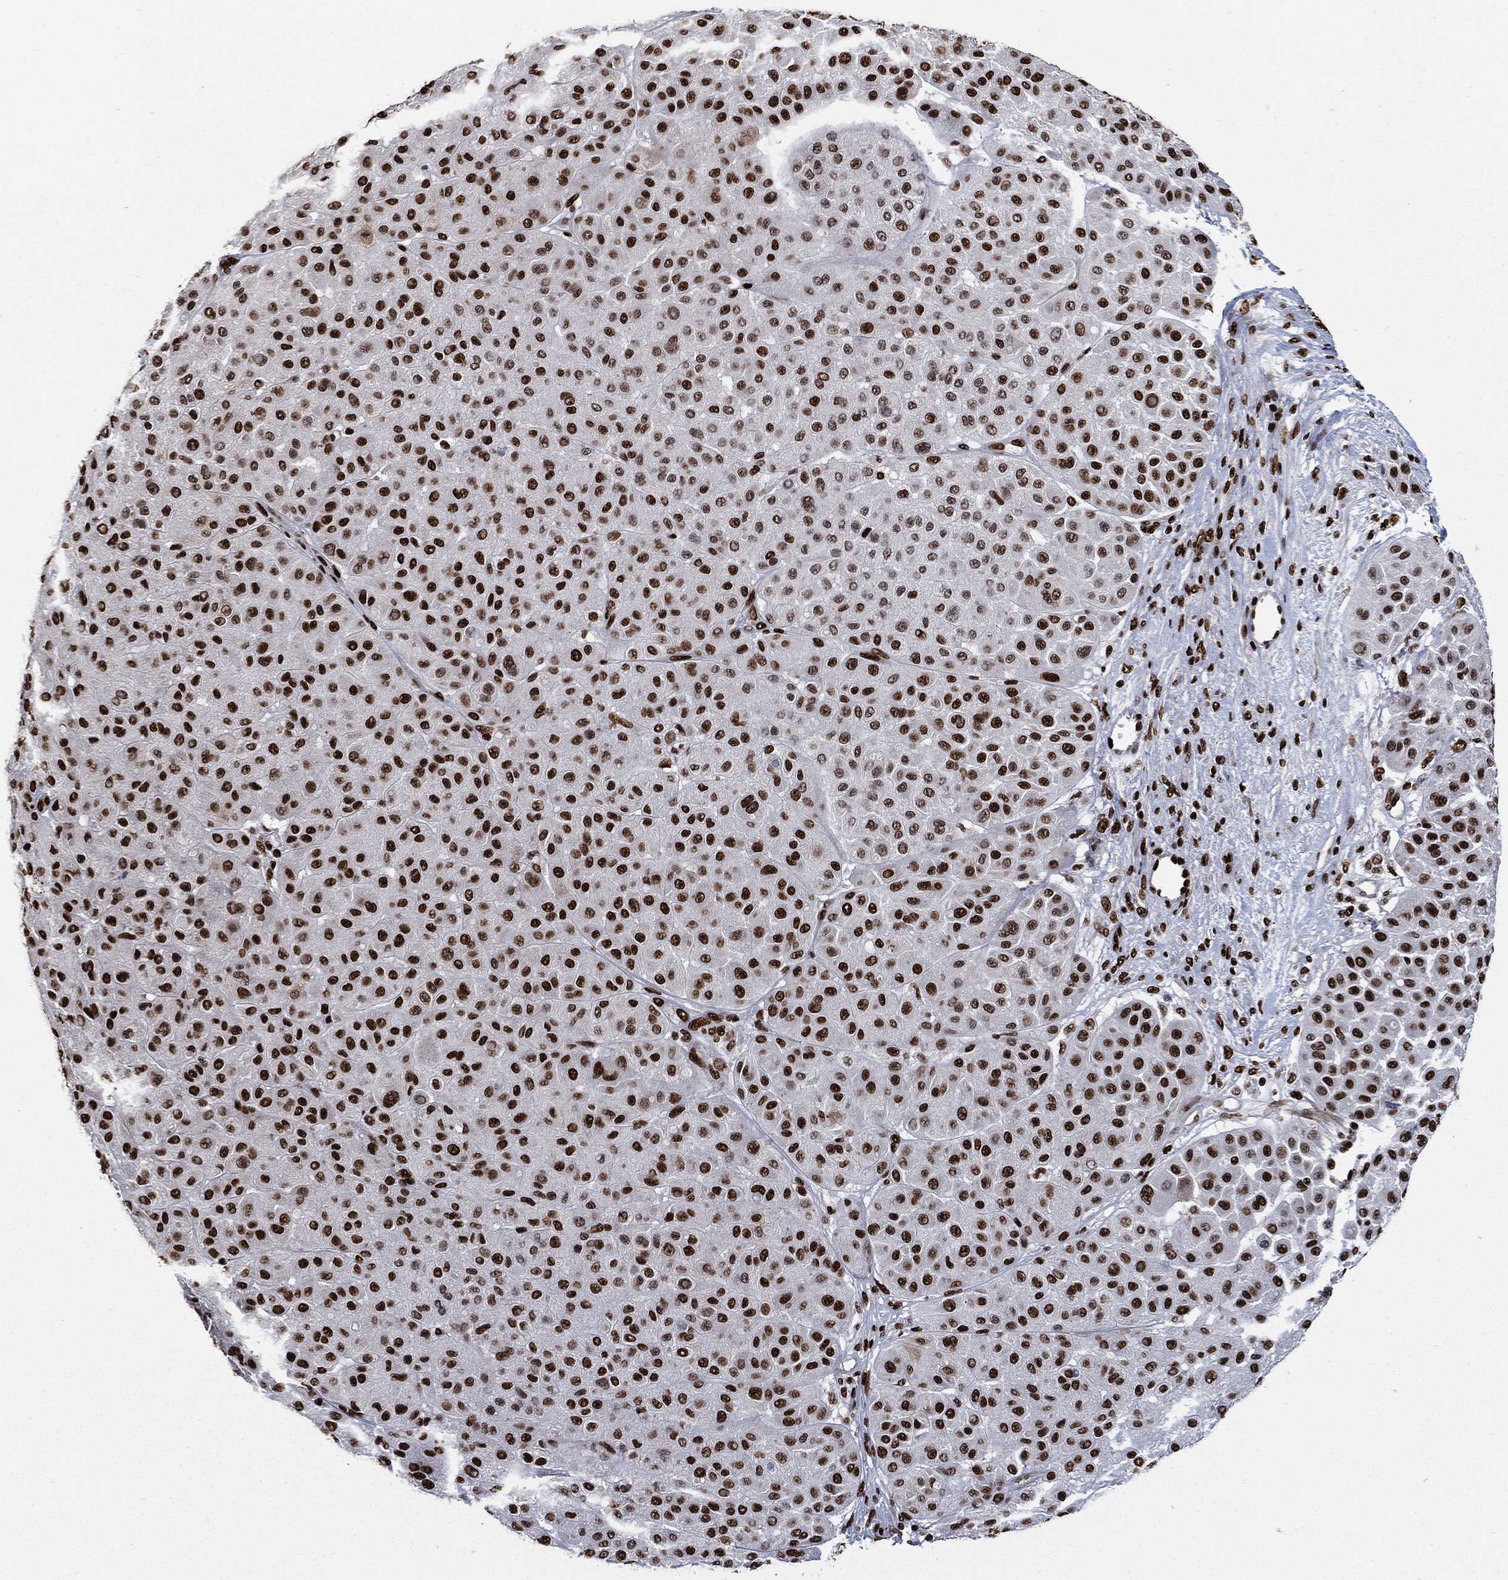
{"staining": {"intensity": "strong", "quantity": ">75%", "location": "nuclear"}, "tissue": "melanoma", "cell_type": "Tumor cells", "image_type": "cancer", "snomed": [{"axis": "morphology", "description": "Malignant melanoma, Metastatic site"}, {"axis": "topography", "description": "Smooth muscle"}], "caption": "High-power microscopy captured an IHC micrograph of malignant melanoma (metastatic site), revealing strong nuclear staining in approximately >75% of tumor cells.", "gene": "RECQL", "patient": {"sex": "male", "age": 41}}